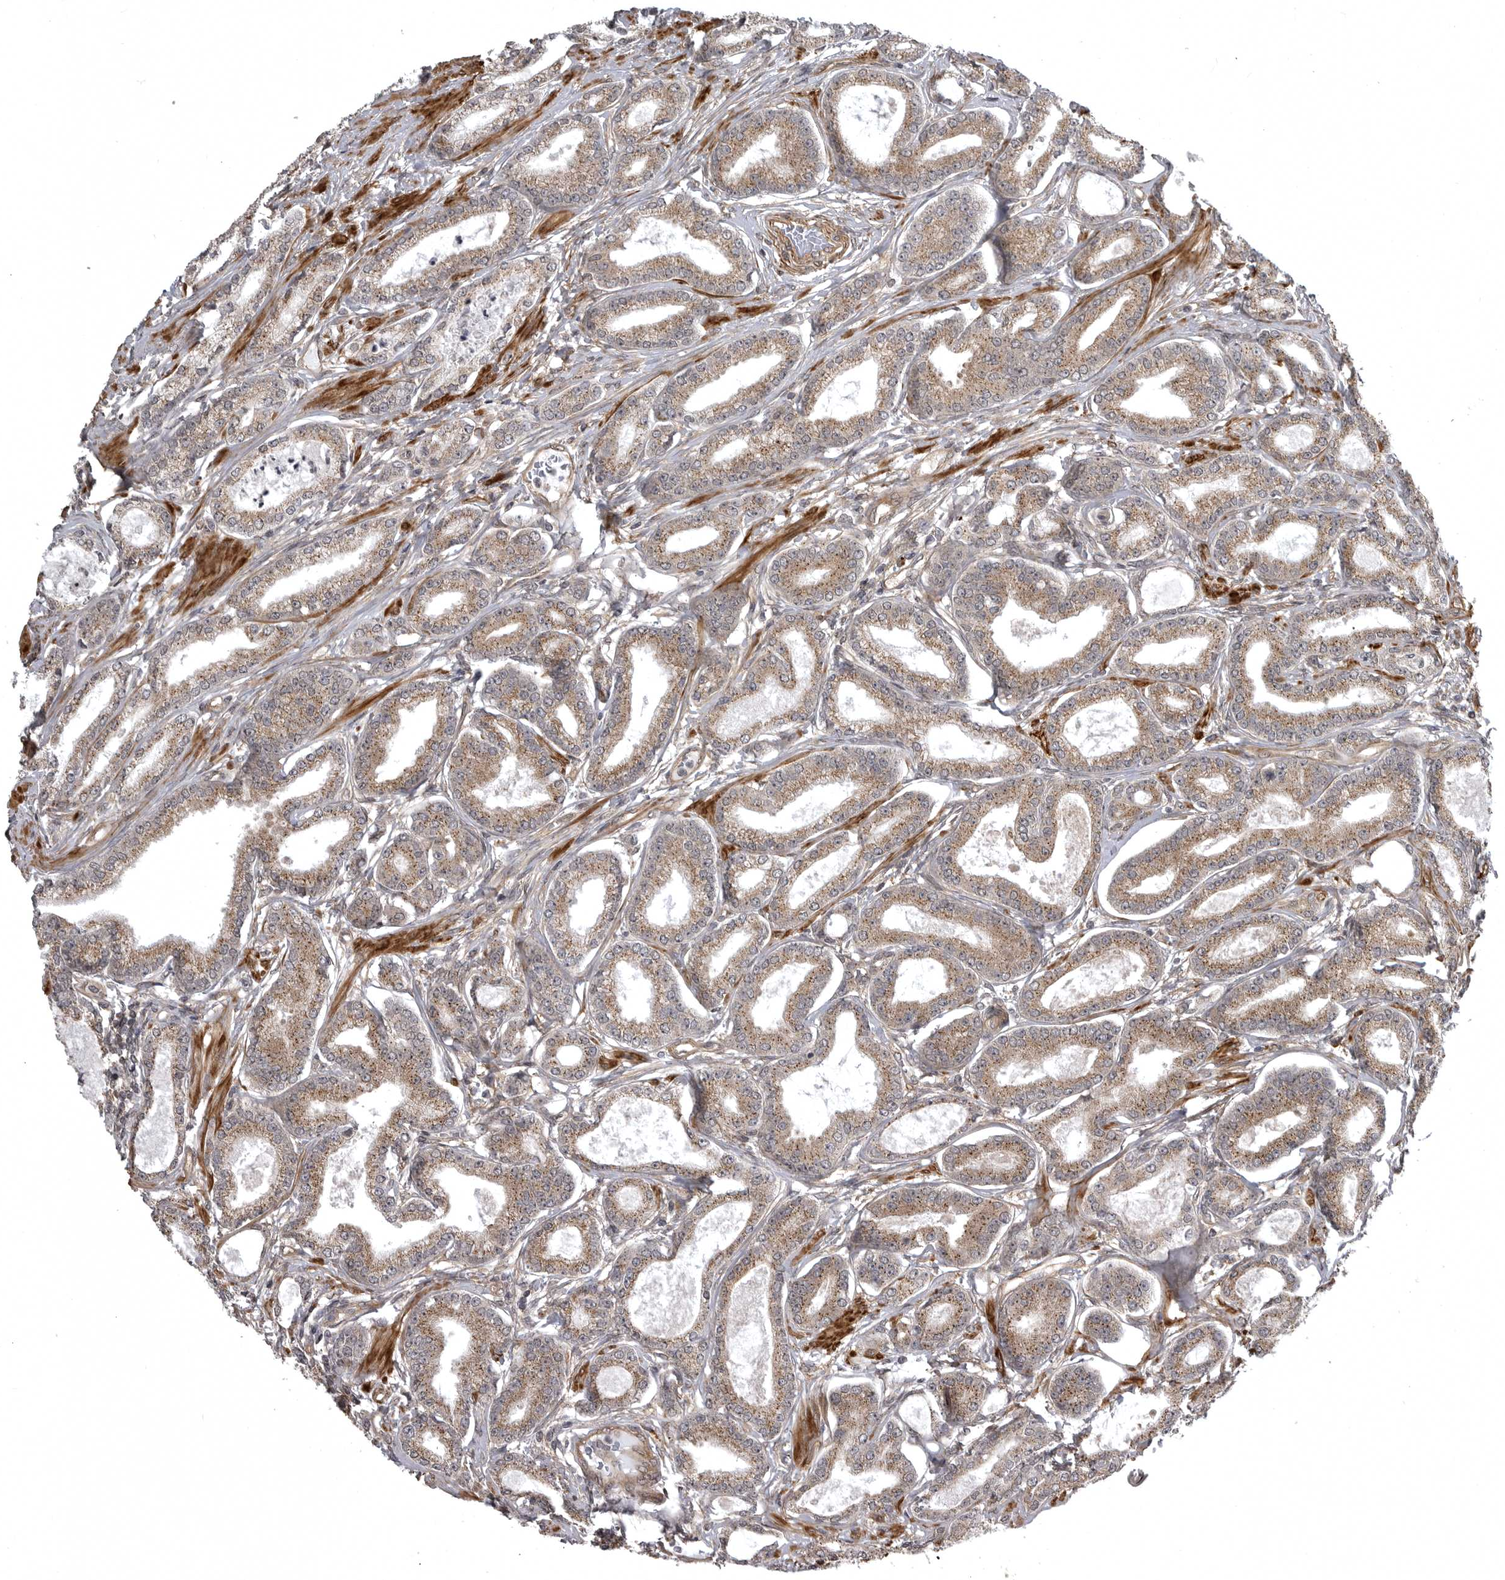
{"staining": {"intensity": "moderate", "quantity": ">75%", "location": "cytoplasmic/membranous"}, "tissue": "prostate cancer", "cell_type": "Tumor cells", "image_type": "cancer", "snomed": [{"axis": "morphology", "description": "Adenocarcinoma, Low grade"}, {"axis": "topography", "description": "Prostate"}], "caption": "IHC photomicrograph of neoplastic tissue: human prostate cancer (low-grade adenocarcinoma) stained using immunohistochemistry (IHC) shows medium levels of moderate protein expression localized specifically in the cytoplasmic/membranous of tumor cells, appearing as a cytoplasmic/membranous brown color.", "gene": "SNX16", "patient": {"sex": "male", "age": 60}}